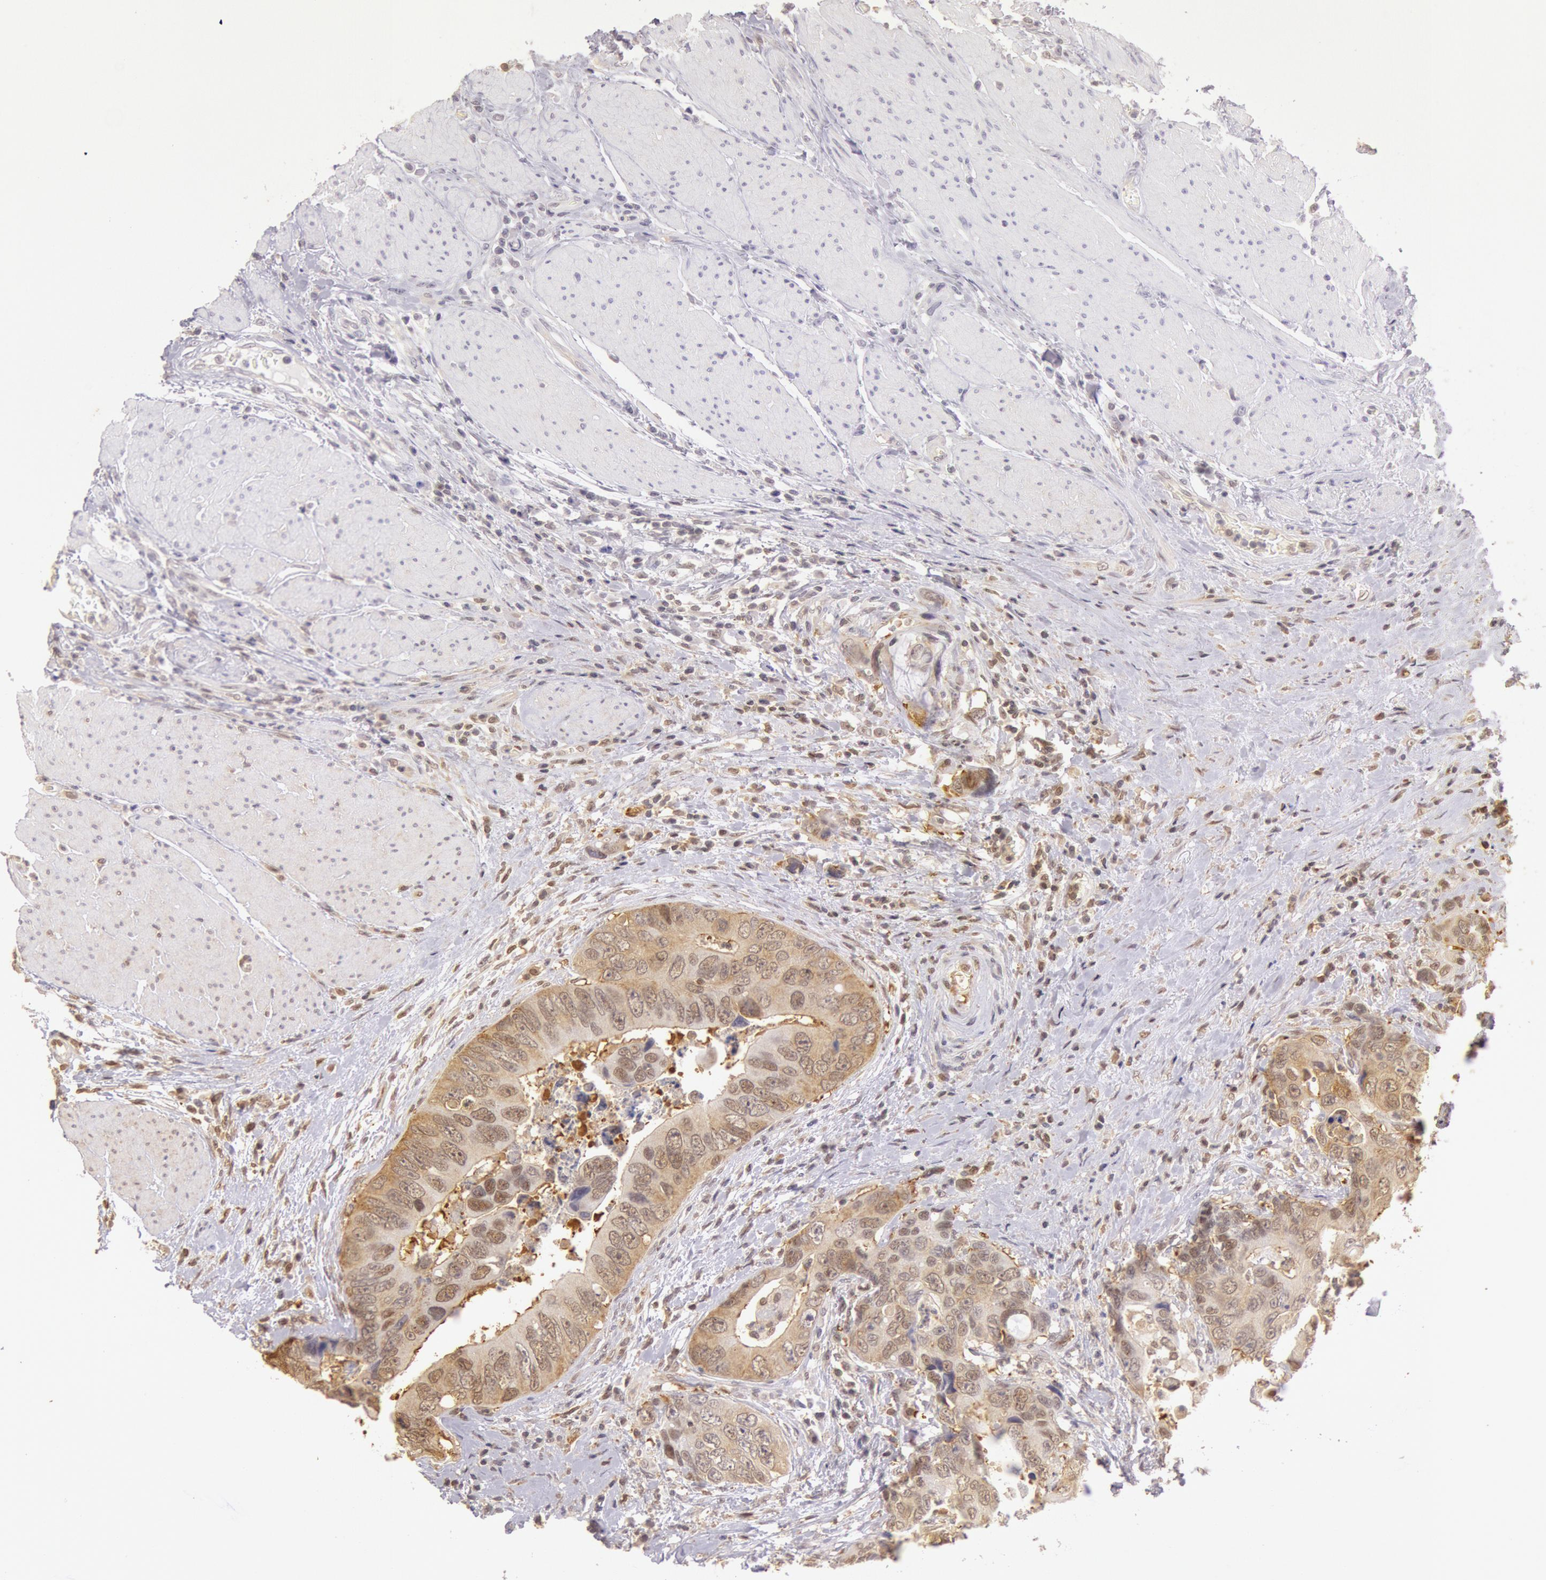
{"staining": {"intensity": "moderate", "quantity": "25%-75%", "location": "cytoplasmic/membranous,nuclear"}, "tissue": "colorectal cancer", "cell_type": "Tumor cells", "image_type": "cancer", "snomed": [{"axis": "morphology", "description": "Adenocarcinoma, NOS"}, {"axis": "topography", "description": "Rectum"}], "caption": "Human colorectal cancer (adenocarcinoma) stained for a protein (brown) exhibits moderate cytoplasmic/membranous and nuclear positive expression in approximately 25%-75% of tumor cells.", "gene": "HIF1A", "patient": {"sex": "female", "age": 67}}